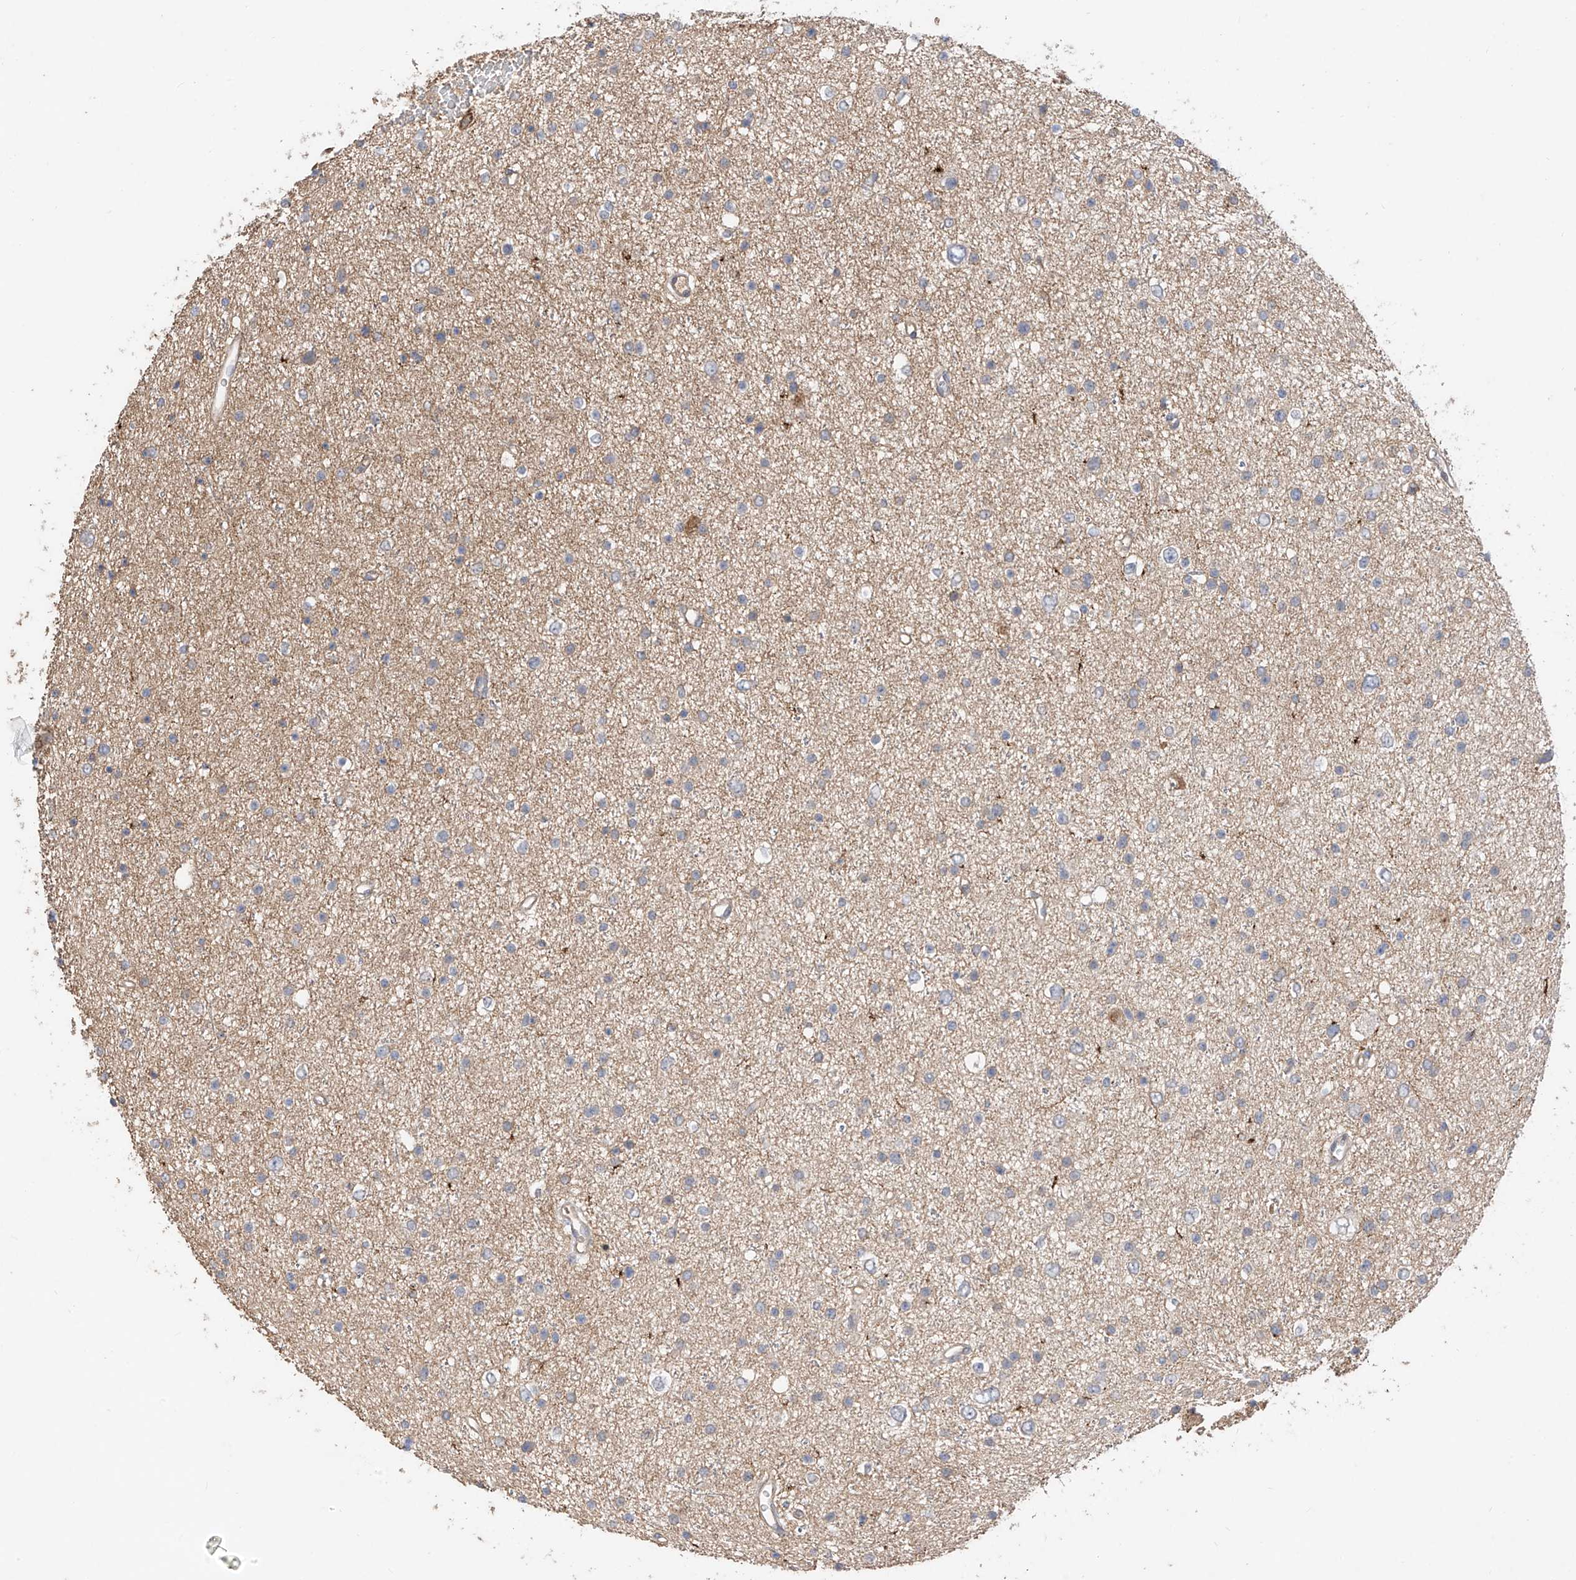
{"staining": {"intensity": "negative", "quantity": "none", "location": "none"}, "tissue": "glioma", "cell_type": "Tumor cells", "image_type": "cancer", "snomed": [{"axis": "morphology", "description": "Glioma, malignant, Low grade"}, {"axis": "topography", "description": "Brain"}], "caption": "Glioma was stained to show a protein in brown. There is no significant staining in tumor cells.", "gene": "CACNA2D4", "patient": {"sex": "female", "age": 37}}